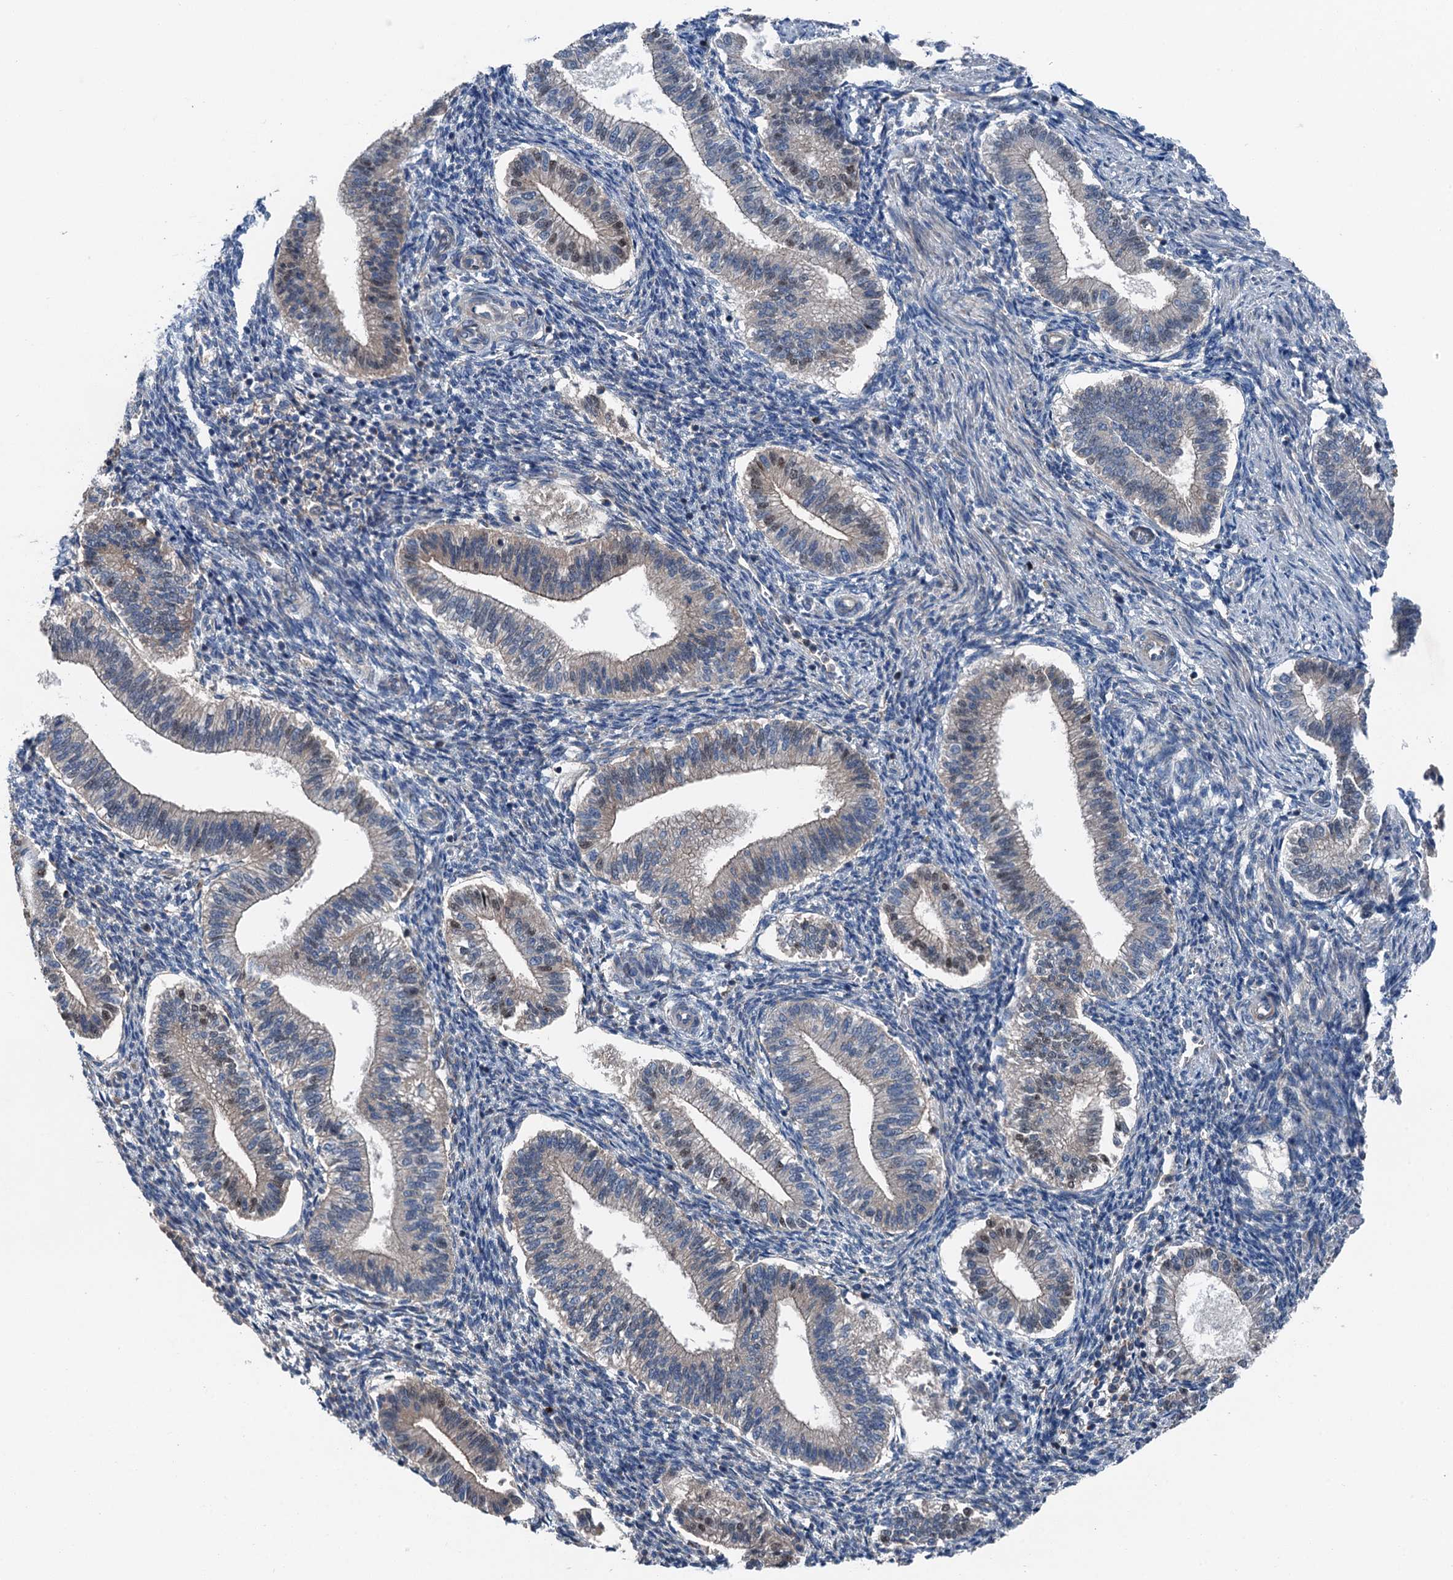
{"staining": {"intensity": "weak", "quantity": "<25%", "location": "cytoplasmic/membranous"}, "tissue": "endometrium", "cell_type": "Cells in endometrial stroma", "image_type": "normal", "snomed": [{"axis": "morphology", "description": "Normal tissue, NOS"}, {"axis": "topography", "description": "Endometrium"}], "caption": "DAB (3,3'-diaminobenzidine) immunohistochemical staining of unremarkable human endometrium shows no significant staining in cells in endometrial stroma. (Brightfield microscopy of DAB immunohistochemistry at high magnification).", "gene": "SLC2A10", "patient": {"sex": "female", "age": 25}}